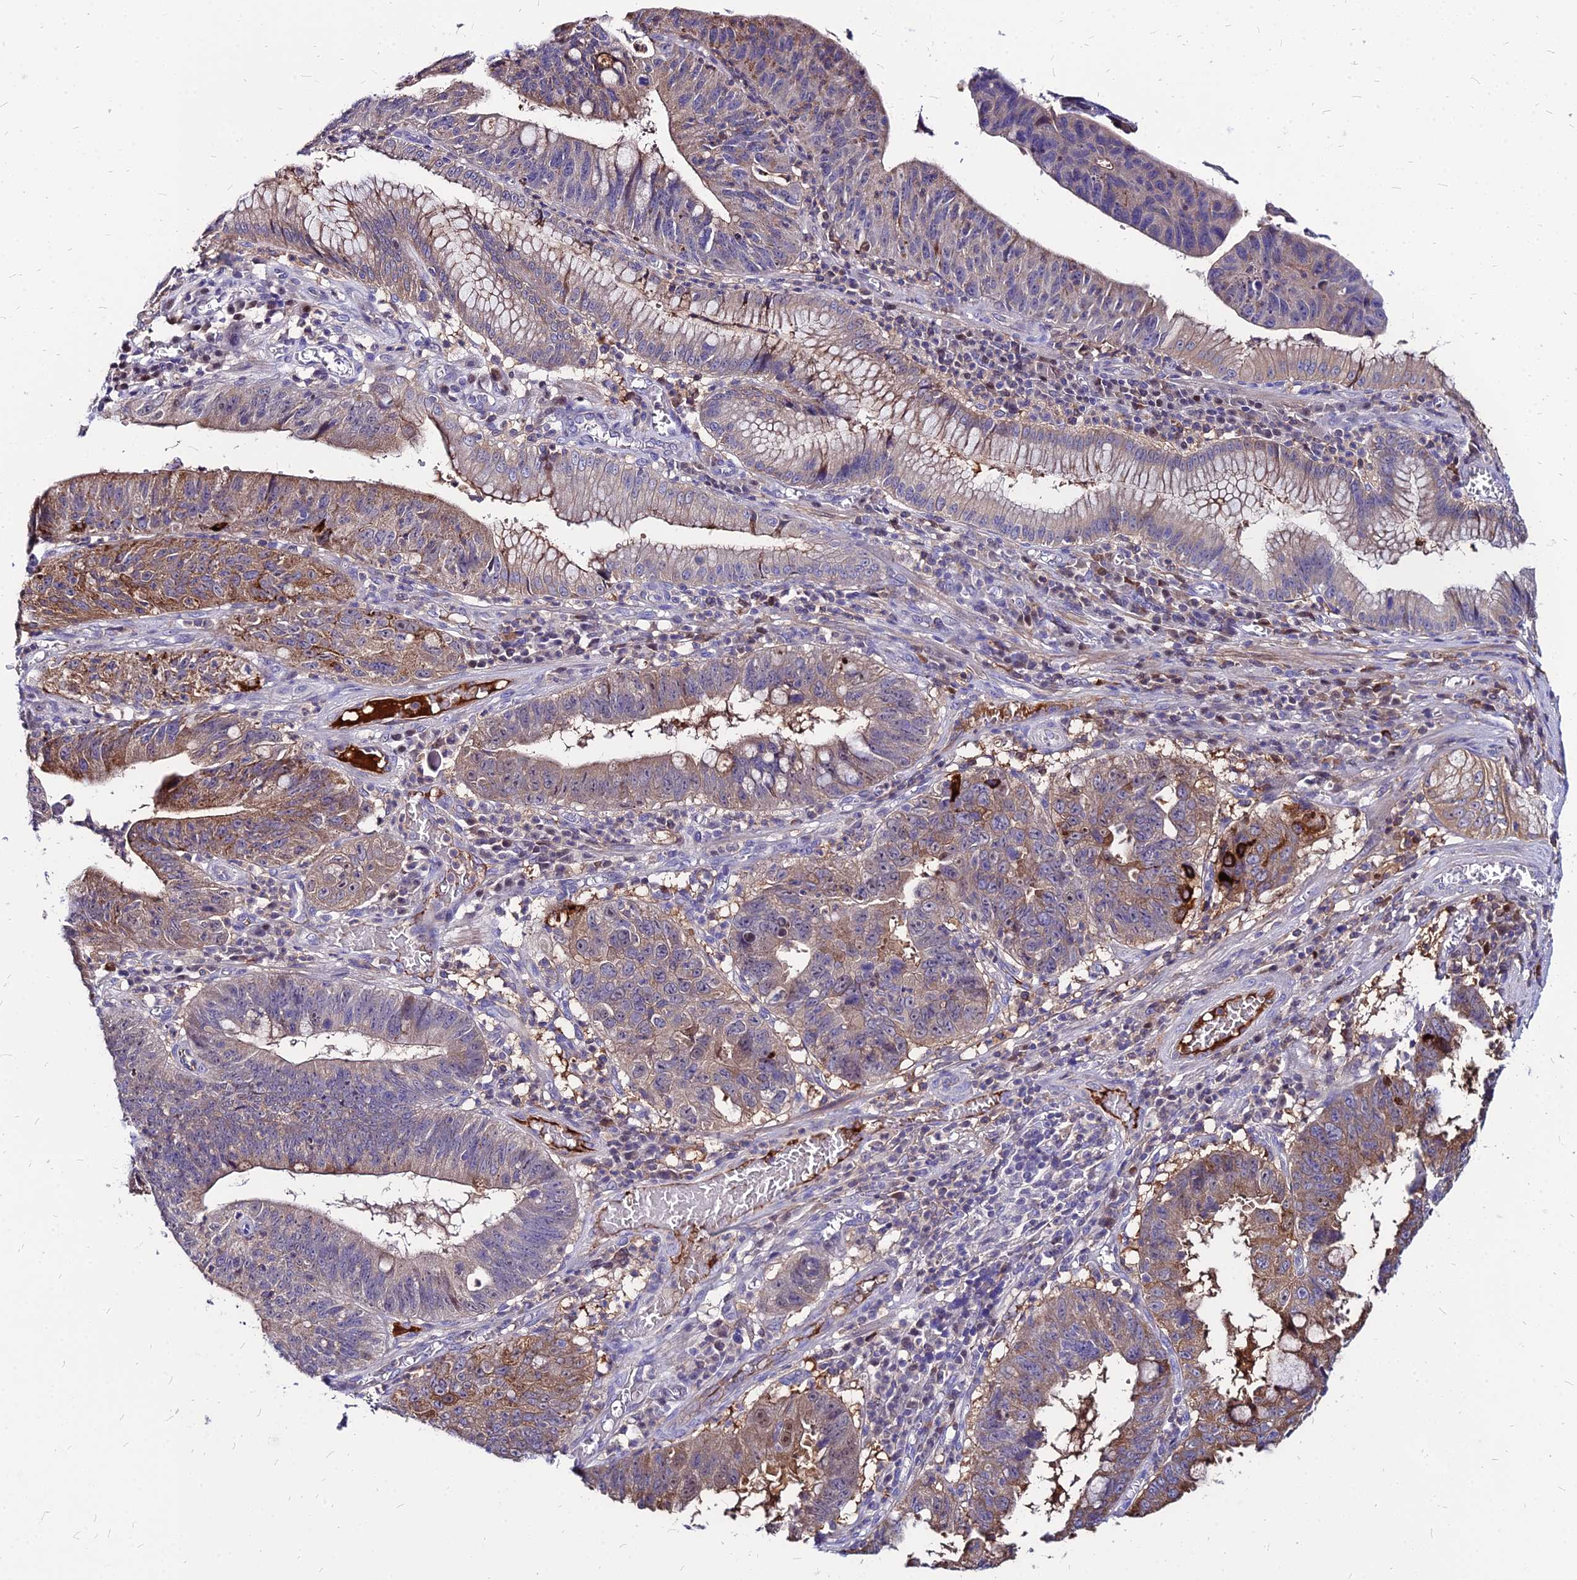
{"staining": {"intensity": "moderate", "quantity": "25%-75%", "location": "cytoplasmic/membranous"}, "tissue": "stomach cancer", "cell_type": "Tumor cells", "image_type": "cancer", "snomed": [{"axis": "morphology", "description": "Adenocarcinoma, NOS"}, {"axis": "topography", "description": "Stomach"}], "caption": "Approximately 25%-75% of tumor cells in stomach cancer demonstrate moderate cytoplasmic/membranous protein staining as visualized by brown immunohistochemical staining.", "gene": "ACSM6", "patient": {"sex": "male", "age": 59}}